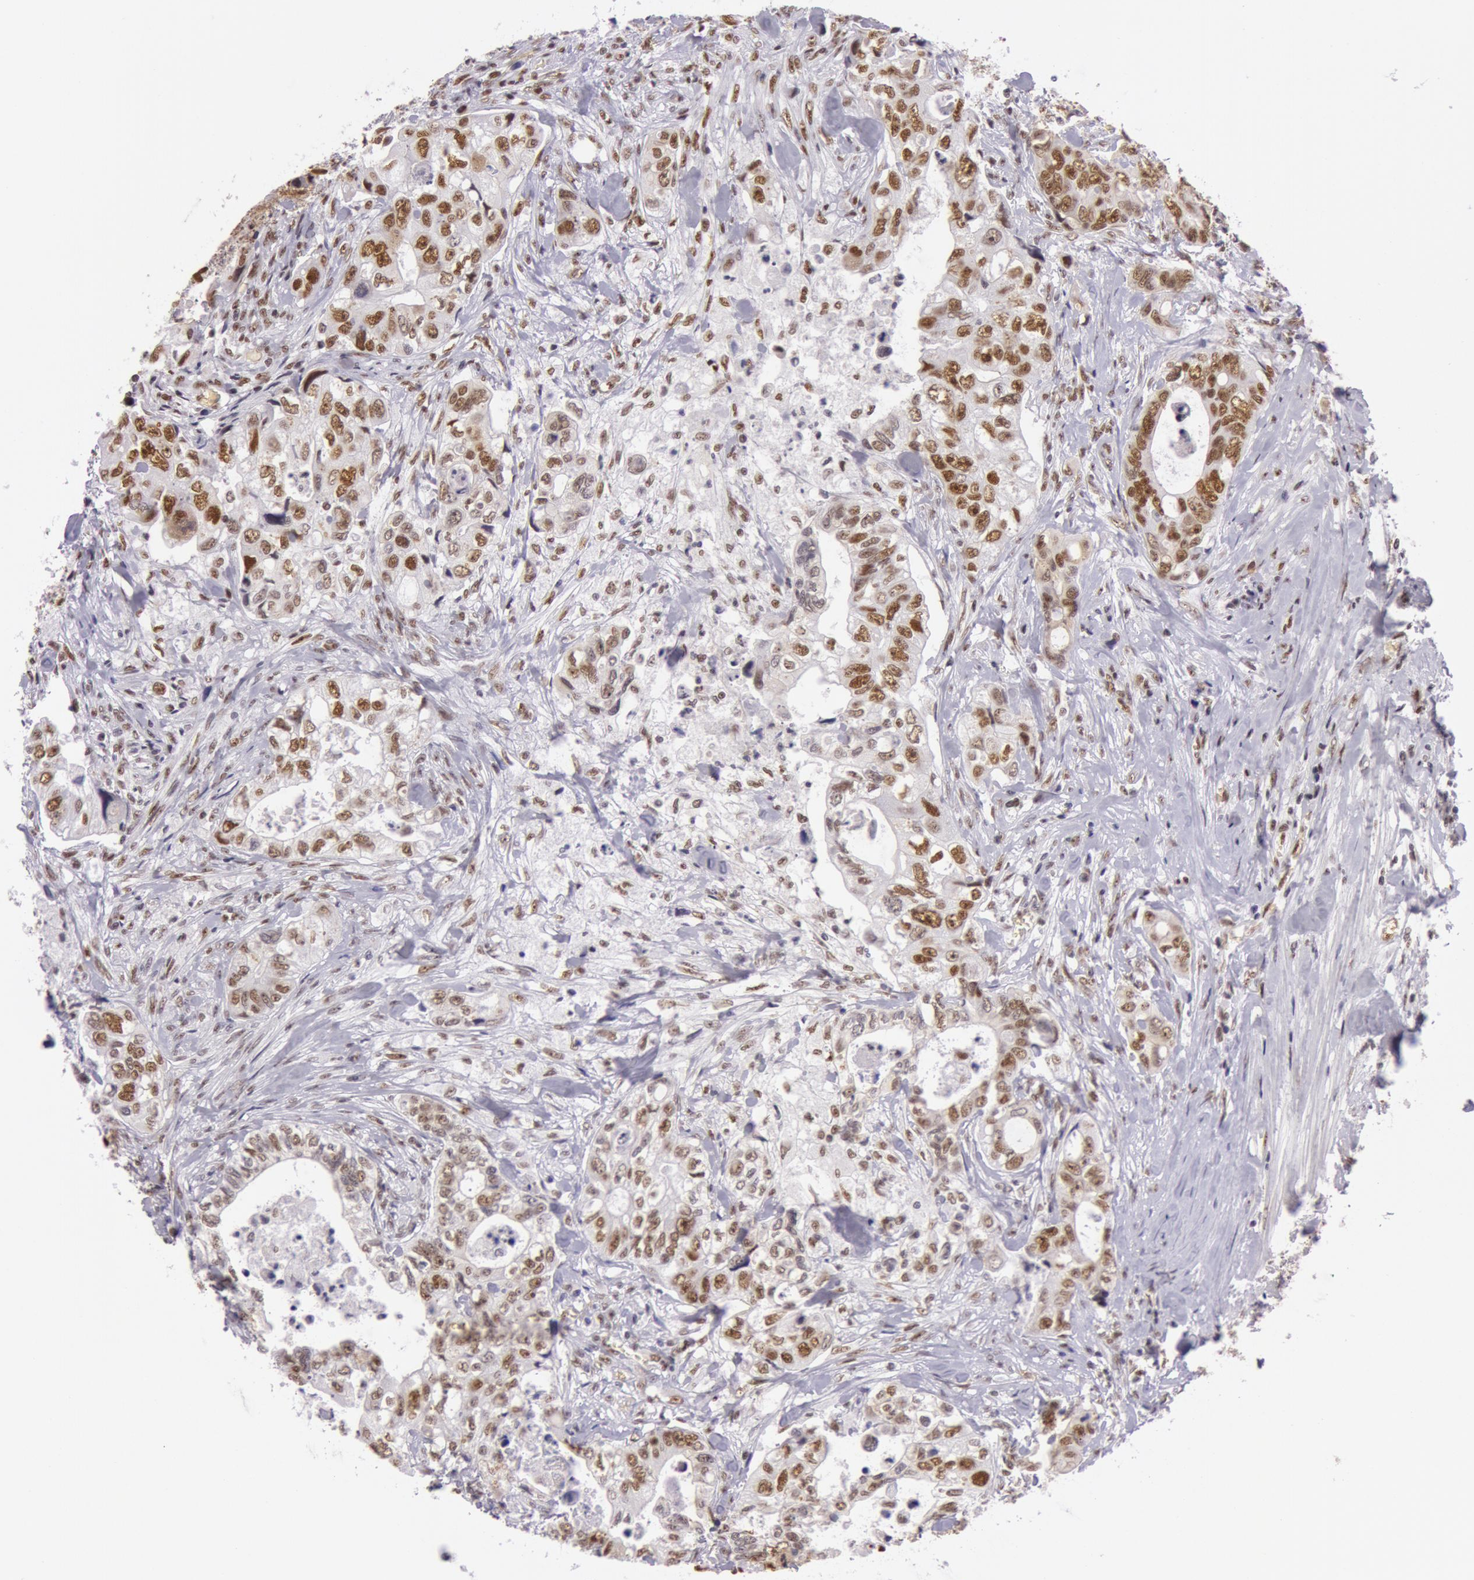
{"staining": {"intensity": "strong", "quantity": ">75%", "location": "nuclear"}, "tissue": "colorectal cancer", "cell_type": "Tumor cells", "image_type": "cancer", "snomed": [{"axis": "morphology", "description": "Adenocarcinoma, NOS"}, {"axis": "topography", "description": "Rectum"}], "caption": "Immunohistochemical staining of human colorectal cancer displays high levels of strong nuclear protein expression in about >75% of tumor cells.", "gene": "NBN", "patient": {"sex": "female", "age": 57}}